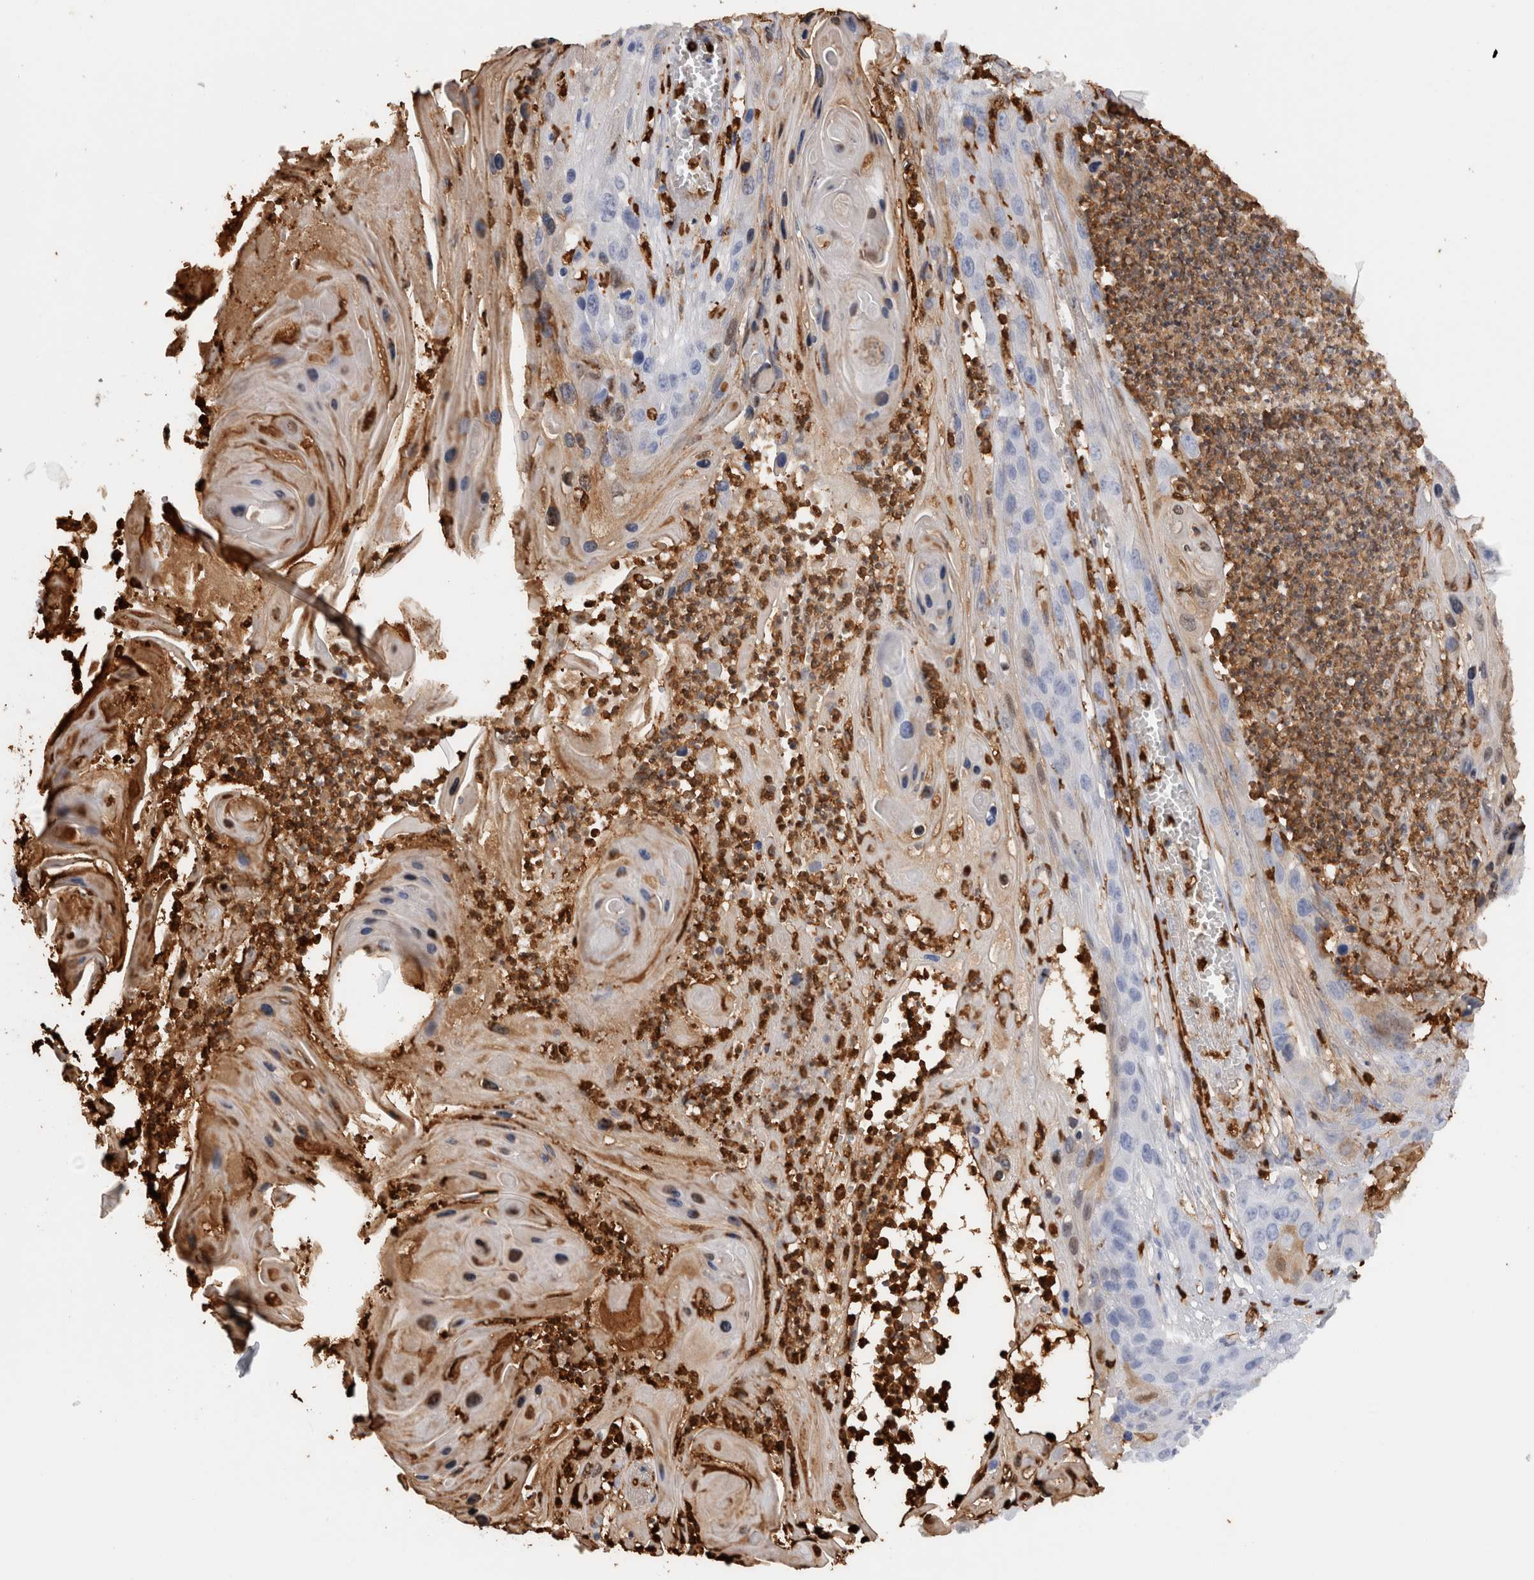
{"staining": {"intensity": "moderate", "quantity": "25%-75%", "location": "cytoplasmic/membranous,nuclear"}, "tissue": "skin cancer", "cell_type": "Tumor cells", "image_type": "cancer", "snomed": [{"axis": "morphology", "description": "Squamous cell carcinoma, NOS"}, {"axis": "topography", "description": "Skin"}], "caption": "Immunohistochemistry (IHC) of human skin cancer (squamous cell carcinoma) displays medium levels of moderate cytoplasmic/membranous and nuclear expression in approximately 25%-75% of tumor cells.", "gene": "S100A8", "patient": {"sex": "male", "age": 55}}